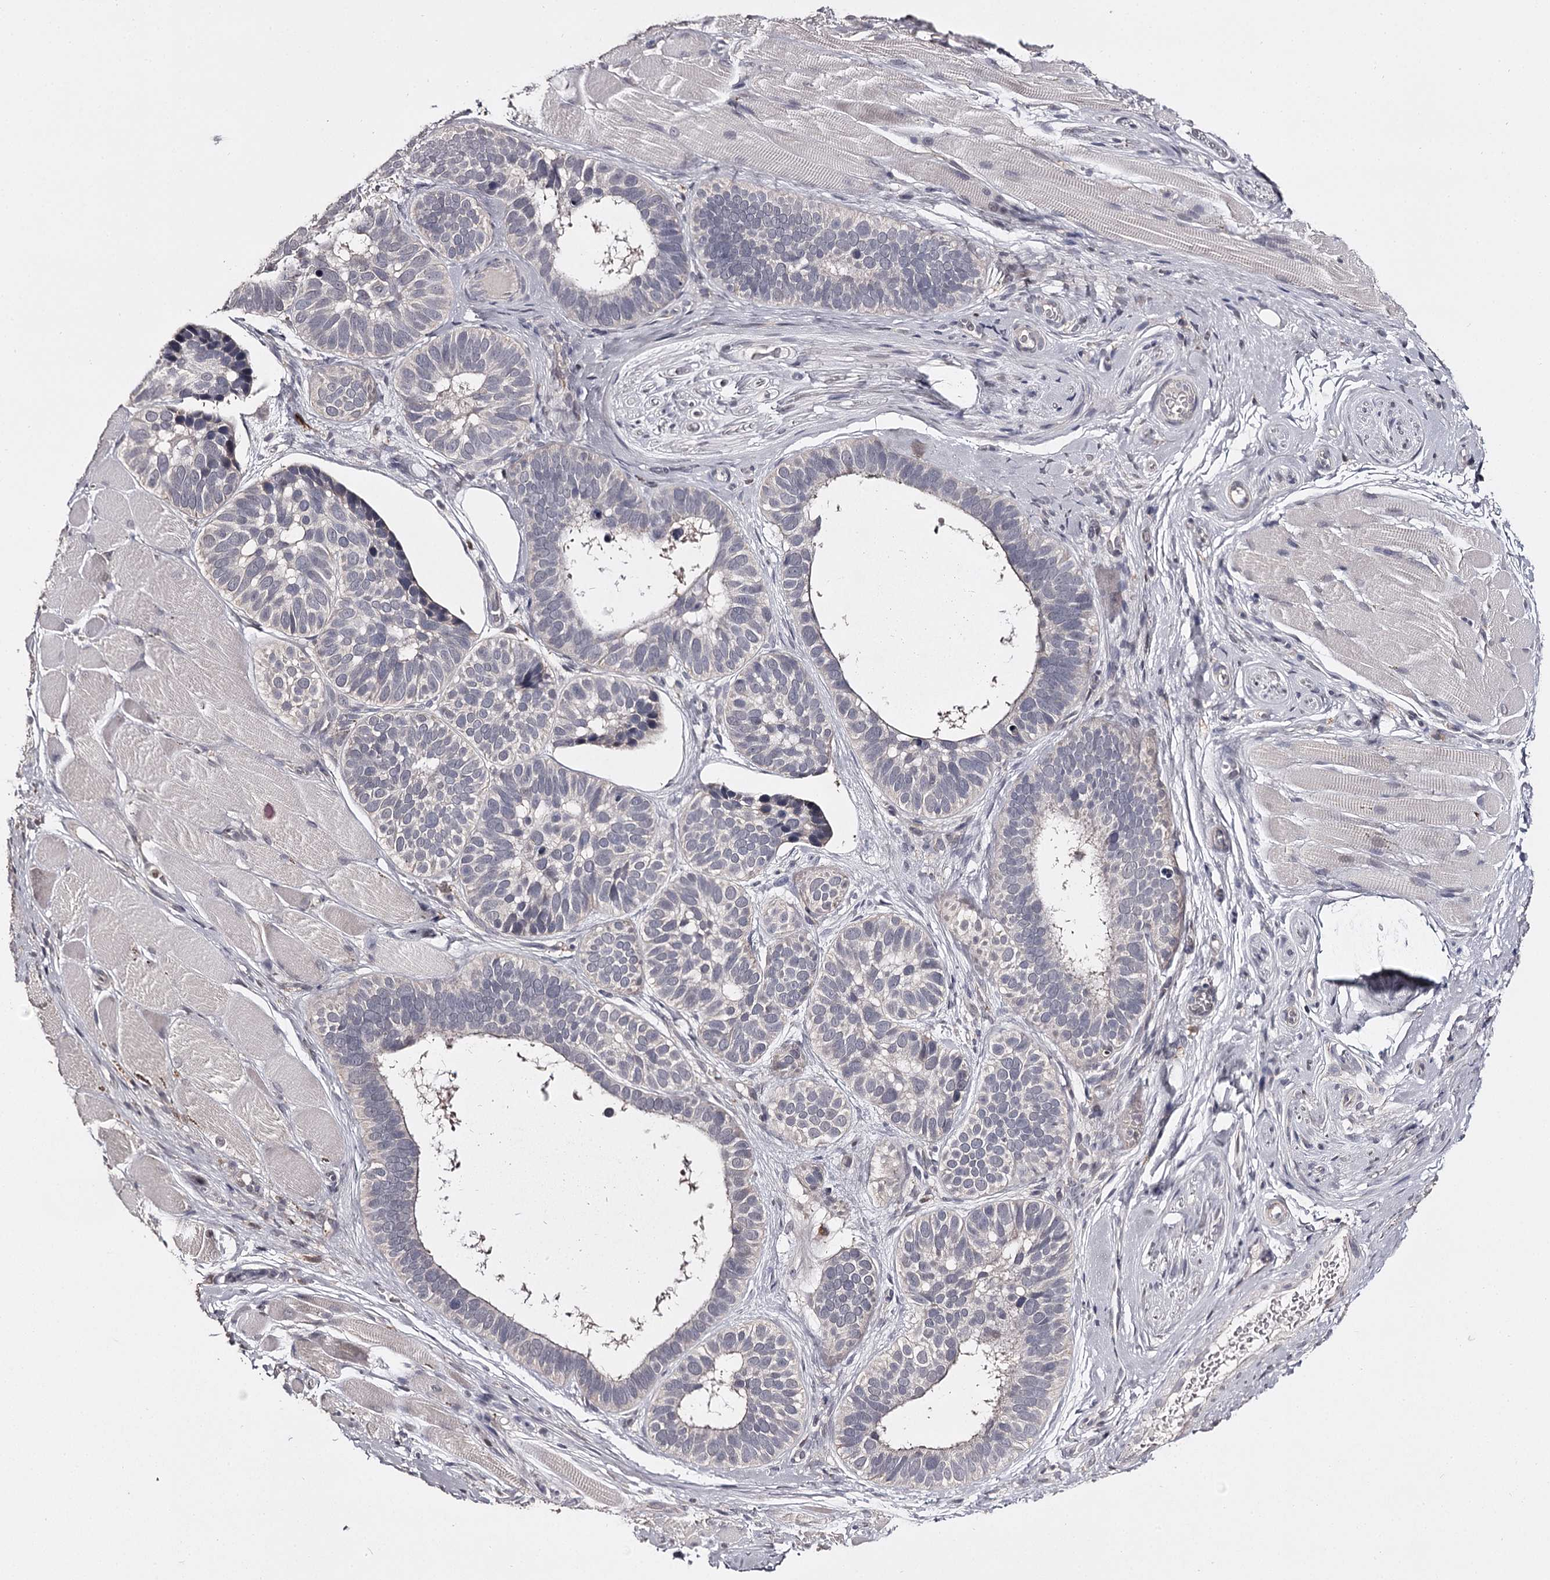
{"staining": {"intensity": "negative", "quantity": "none", "location": "none"}, "tissue": "skin cancer", "cell_type": "Tumor cells", "image_type": "cancer", "snomed": [{"axis": "morphology", "description": "Basal cell carcinoma"}, {"axis": "topography", "description": "Skin"}], "caption": "Immunohistochemistry (IHC) of human skin basal cell carcinoma reveals no staining in tumor cells.", "gene": "SLC32A1", "patient": {"sex": "male", "age": 62}}